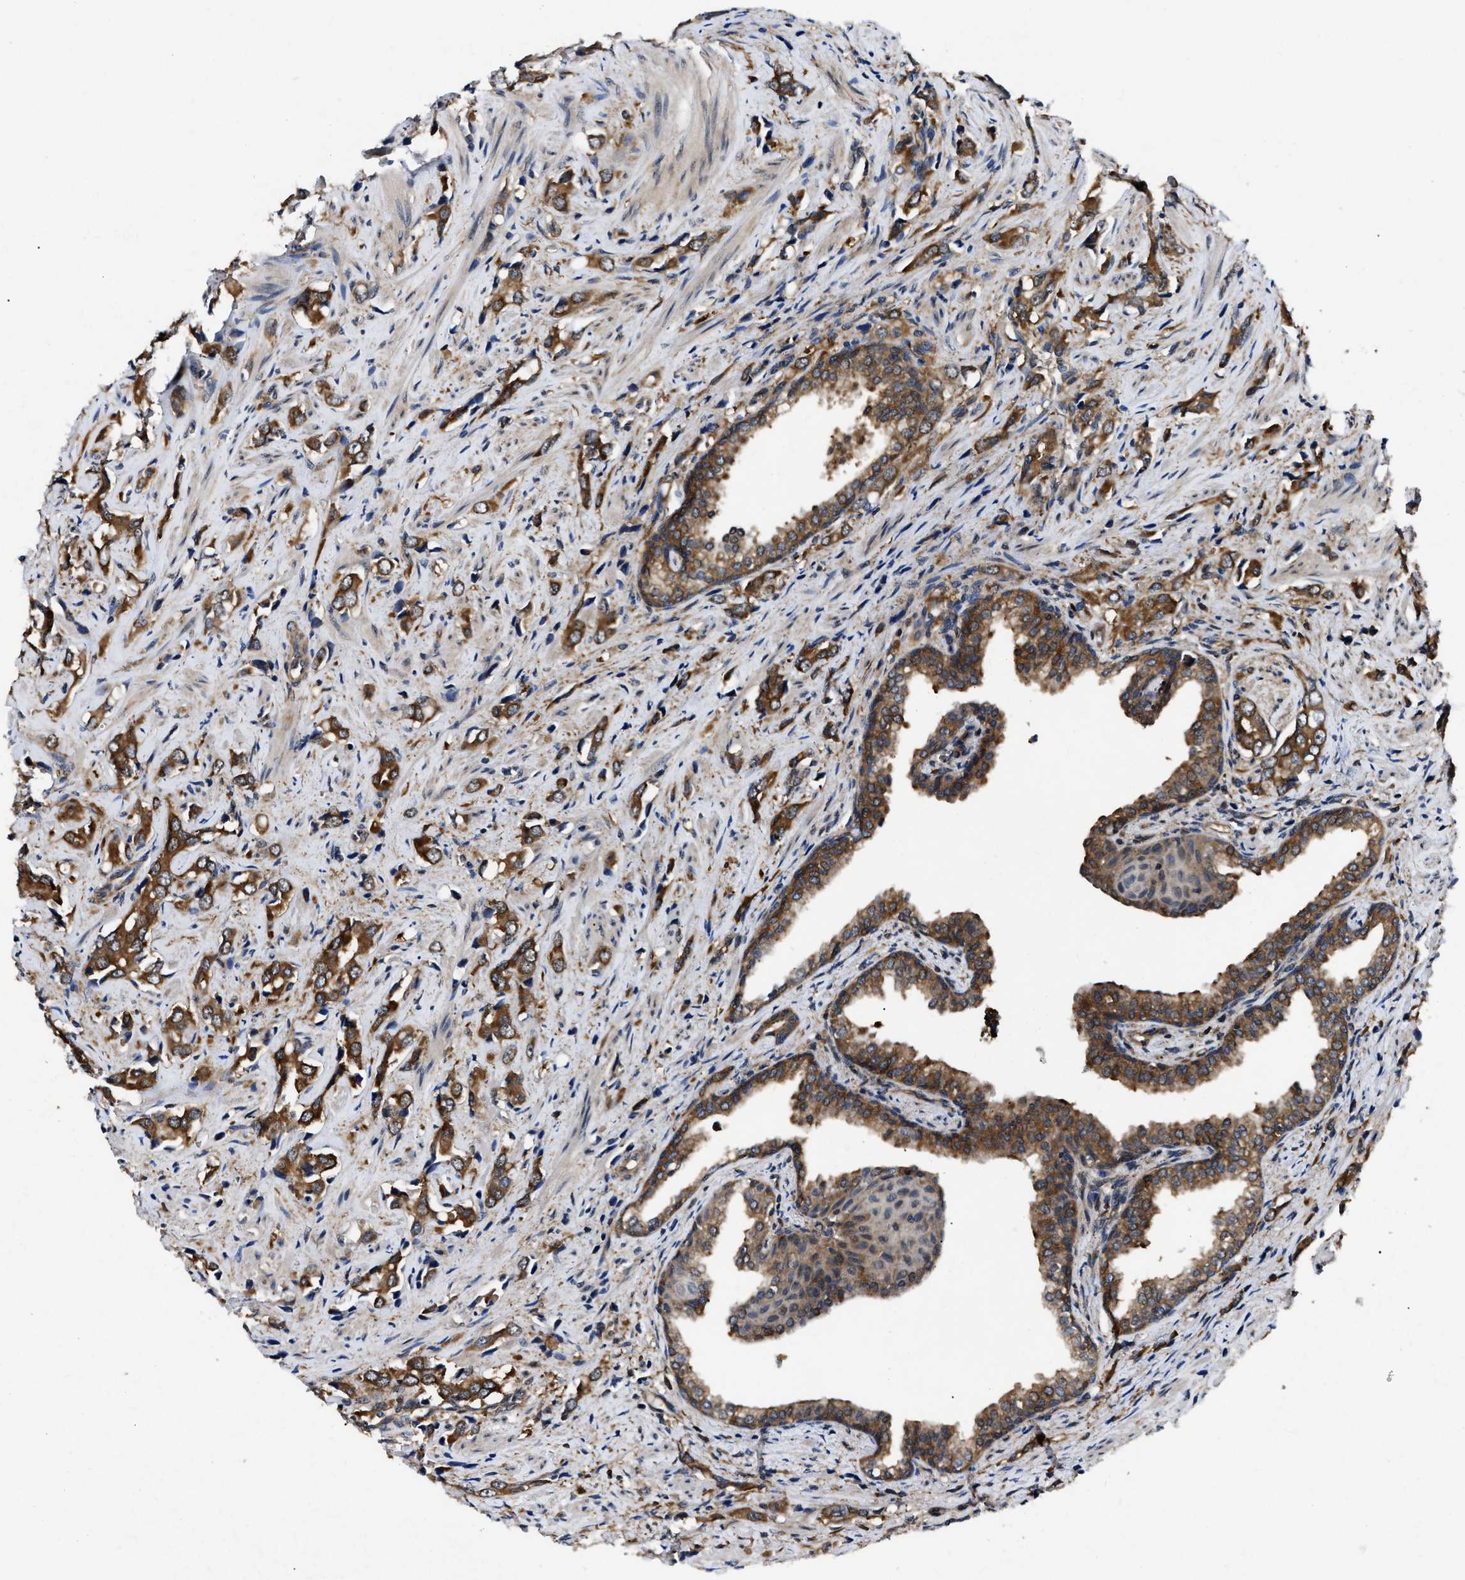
{"staining": {"intensity": "strong", "quantity": ">75%", "location": "cytoplasmic/membranous"}, "tissue": "prostate cancer", "cell_type": "Tumor cells", "image_type": "cancer", "snomed": [{"axis": "morphology", "description": "Adenocarcinoma, High grade"}, {"axis": "topography", "description": "Prostate"}], "caption": "Prostate adenocarcinoma (high-grade) was stained to show a protein in brown. There is high levels of strong cytoplasmic/membranous expression in about >75% of tumor cells.", "gene": "GET4", "patient": {"sex": "male", "age": 52}}